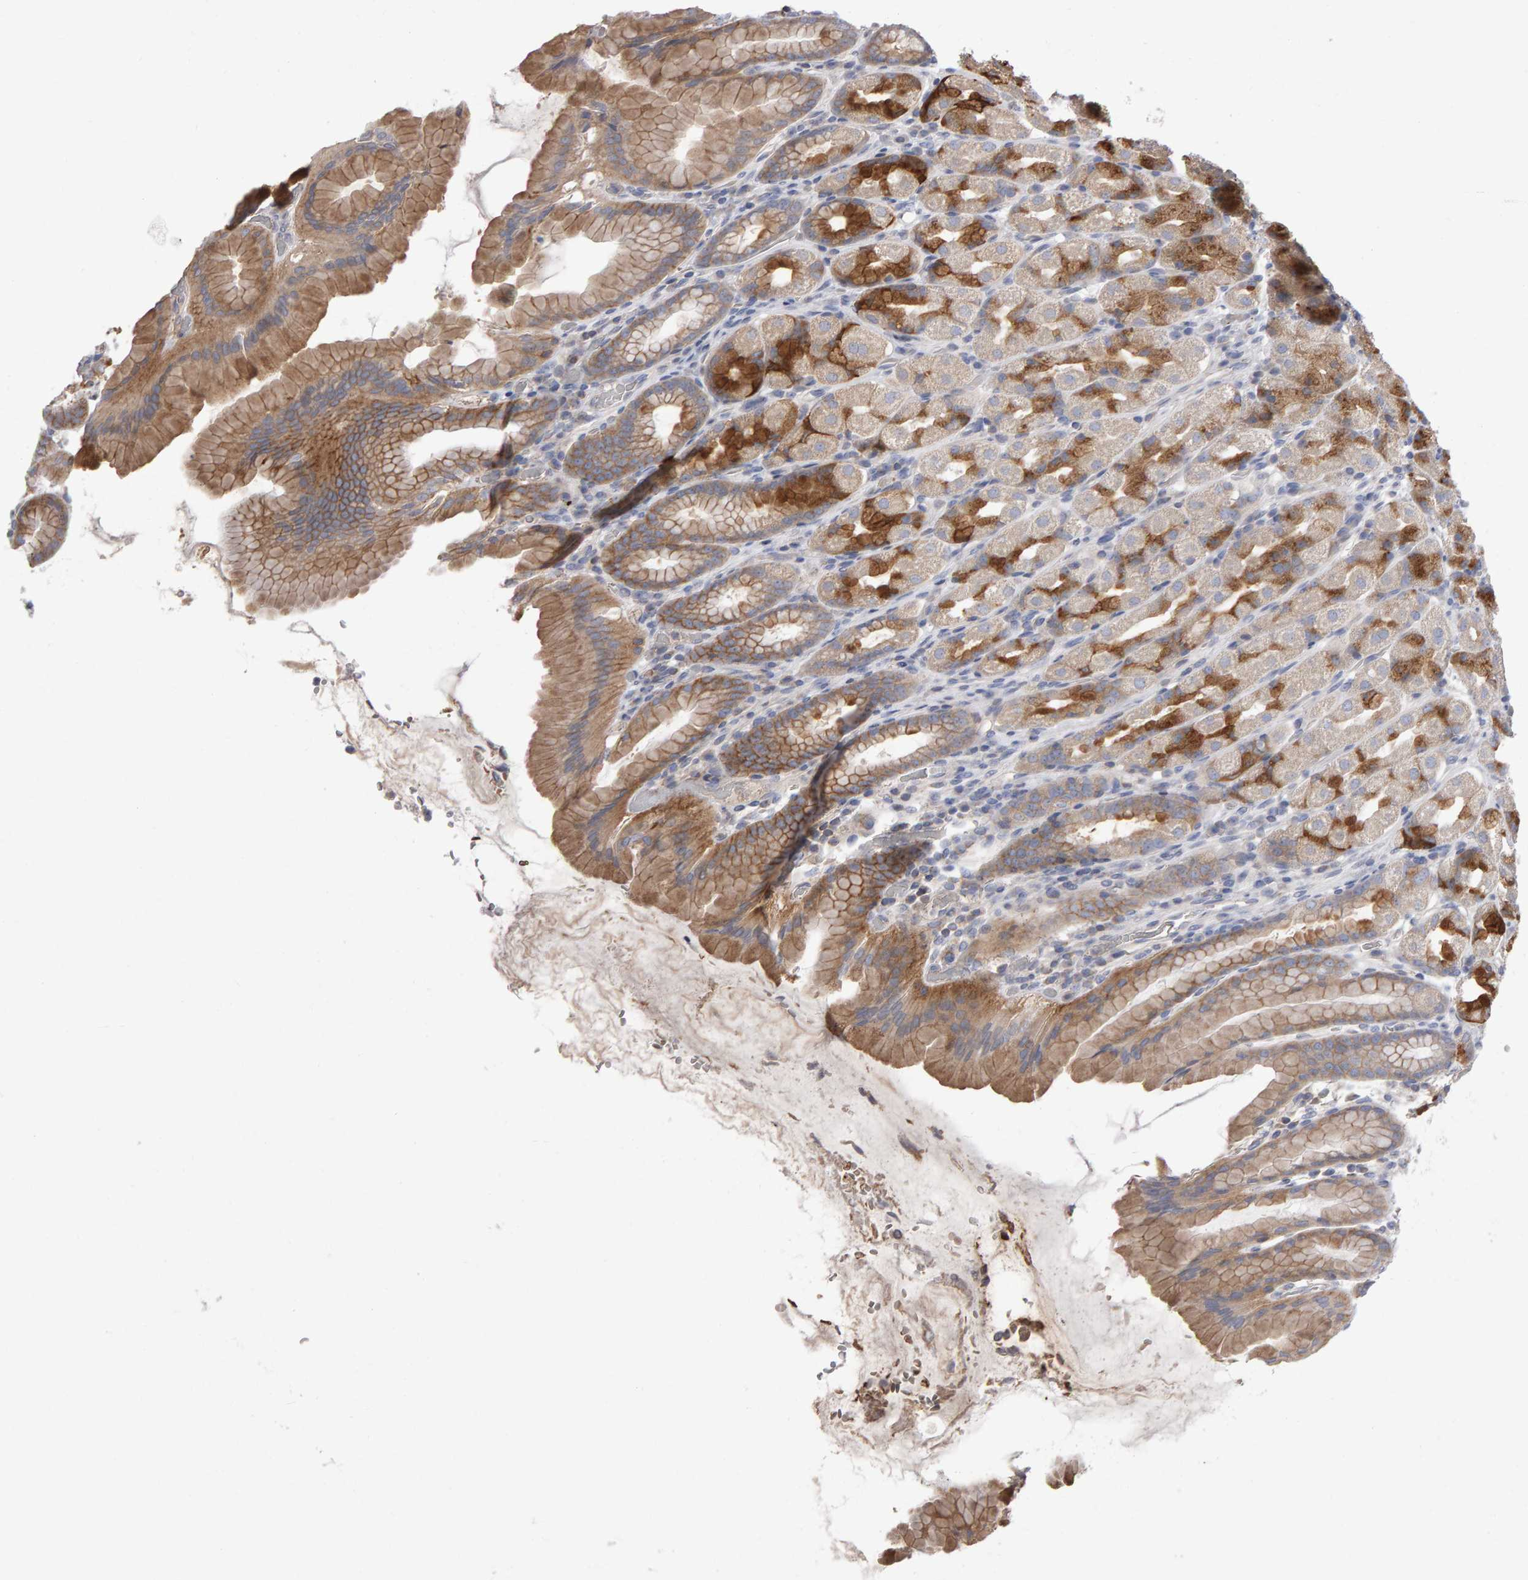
{"staining": {"intensity": "strong", "quantity": ">75%", "location": "cytoplasmic/membranous"}, "tissue": "stomach", "cell_type": "Glandular cells", "image_type": "normal", "snomed": [{"axis": "morphology", "description": "Normal tissue, NOS"}, {"axis": "topography", "description": "Stomach, upper"}], "caption": "Stomach stained with DAB immunohistochemistry displays high levels of strong cytoplasmic/membranous expression in about >75% of glandular cells.", "gene": "PGS1", "patient": {"sex": "male", "age": 68}}